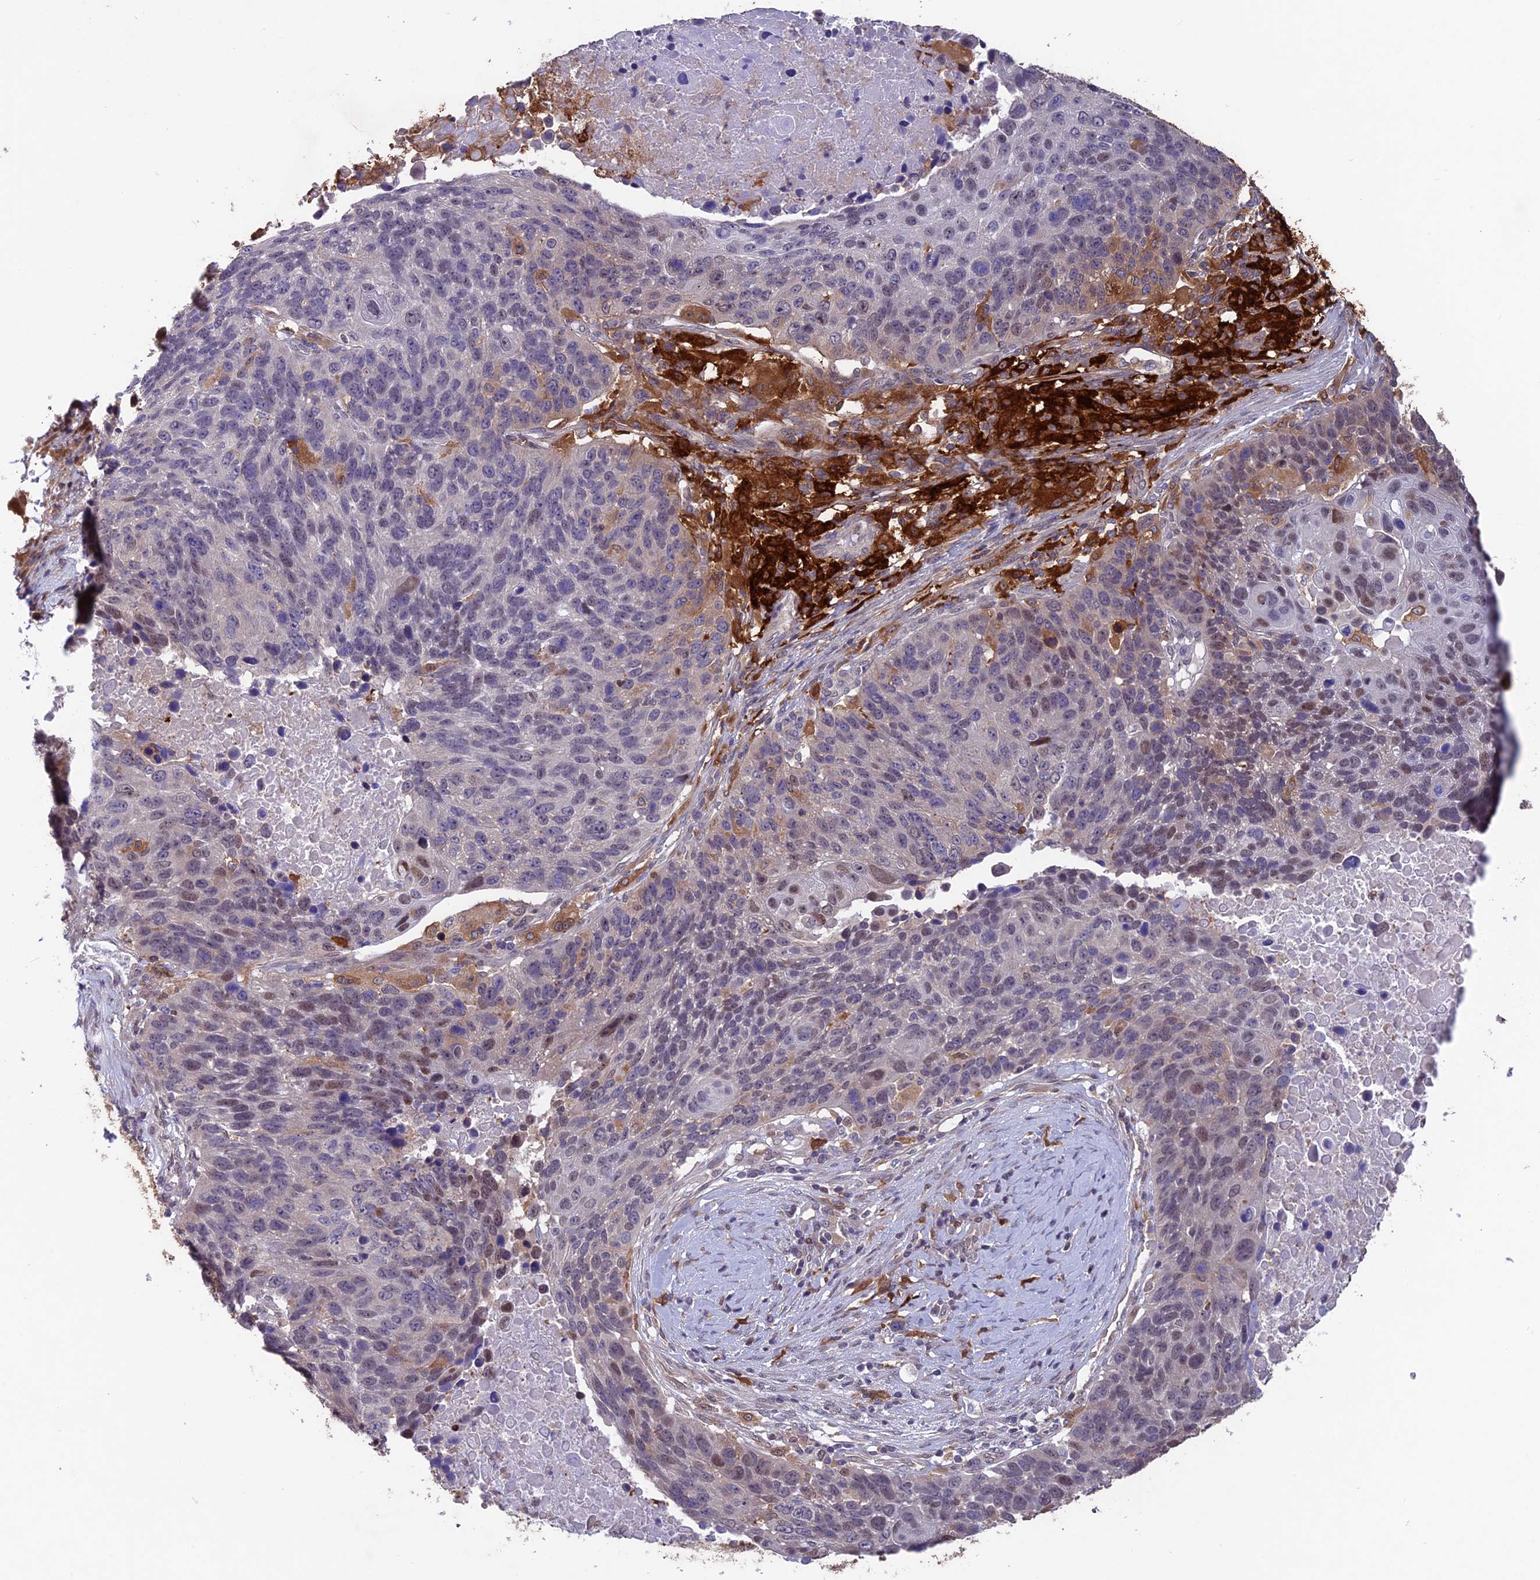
{"staining": {"intensity": "negative", "quantity": "none", "location": "none"}, "tissue": "lung cancer", "cell_type": "Tumor cells", "image_type": "cancer", "snomed": [{"axis": "morphology", "description": "Normal tissue, NOS"}, {"axis": "morphology", "description": "Squamous cell carcinoma, NOS"}, {"axis": "topography", "description": "Lymph node"}, {"axis": "topography", "description": "Lung"}], "caption": "DAB (3,3'-diaminobenzidine) immunohistochemical staining of squamous cell carcinoma (lung) reveals no significant staining in tumor cells. The staining was performed using DAB to visualize the protein expression in brown, while the nuclei were stained in blue with hematoxylin (Magnification: 20x).", "gene": "MAST2", "patient": {"sex": "male", "age": 66}}